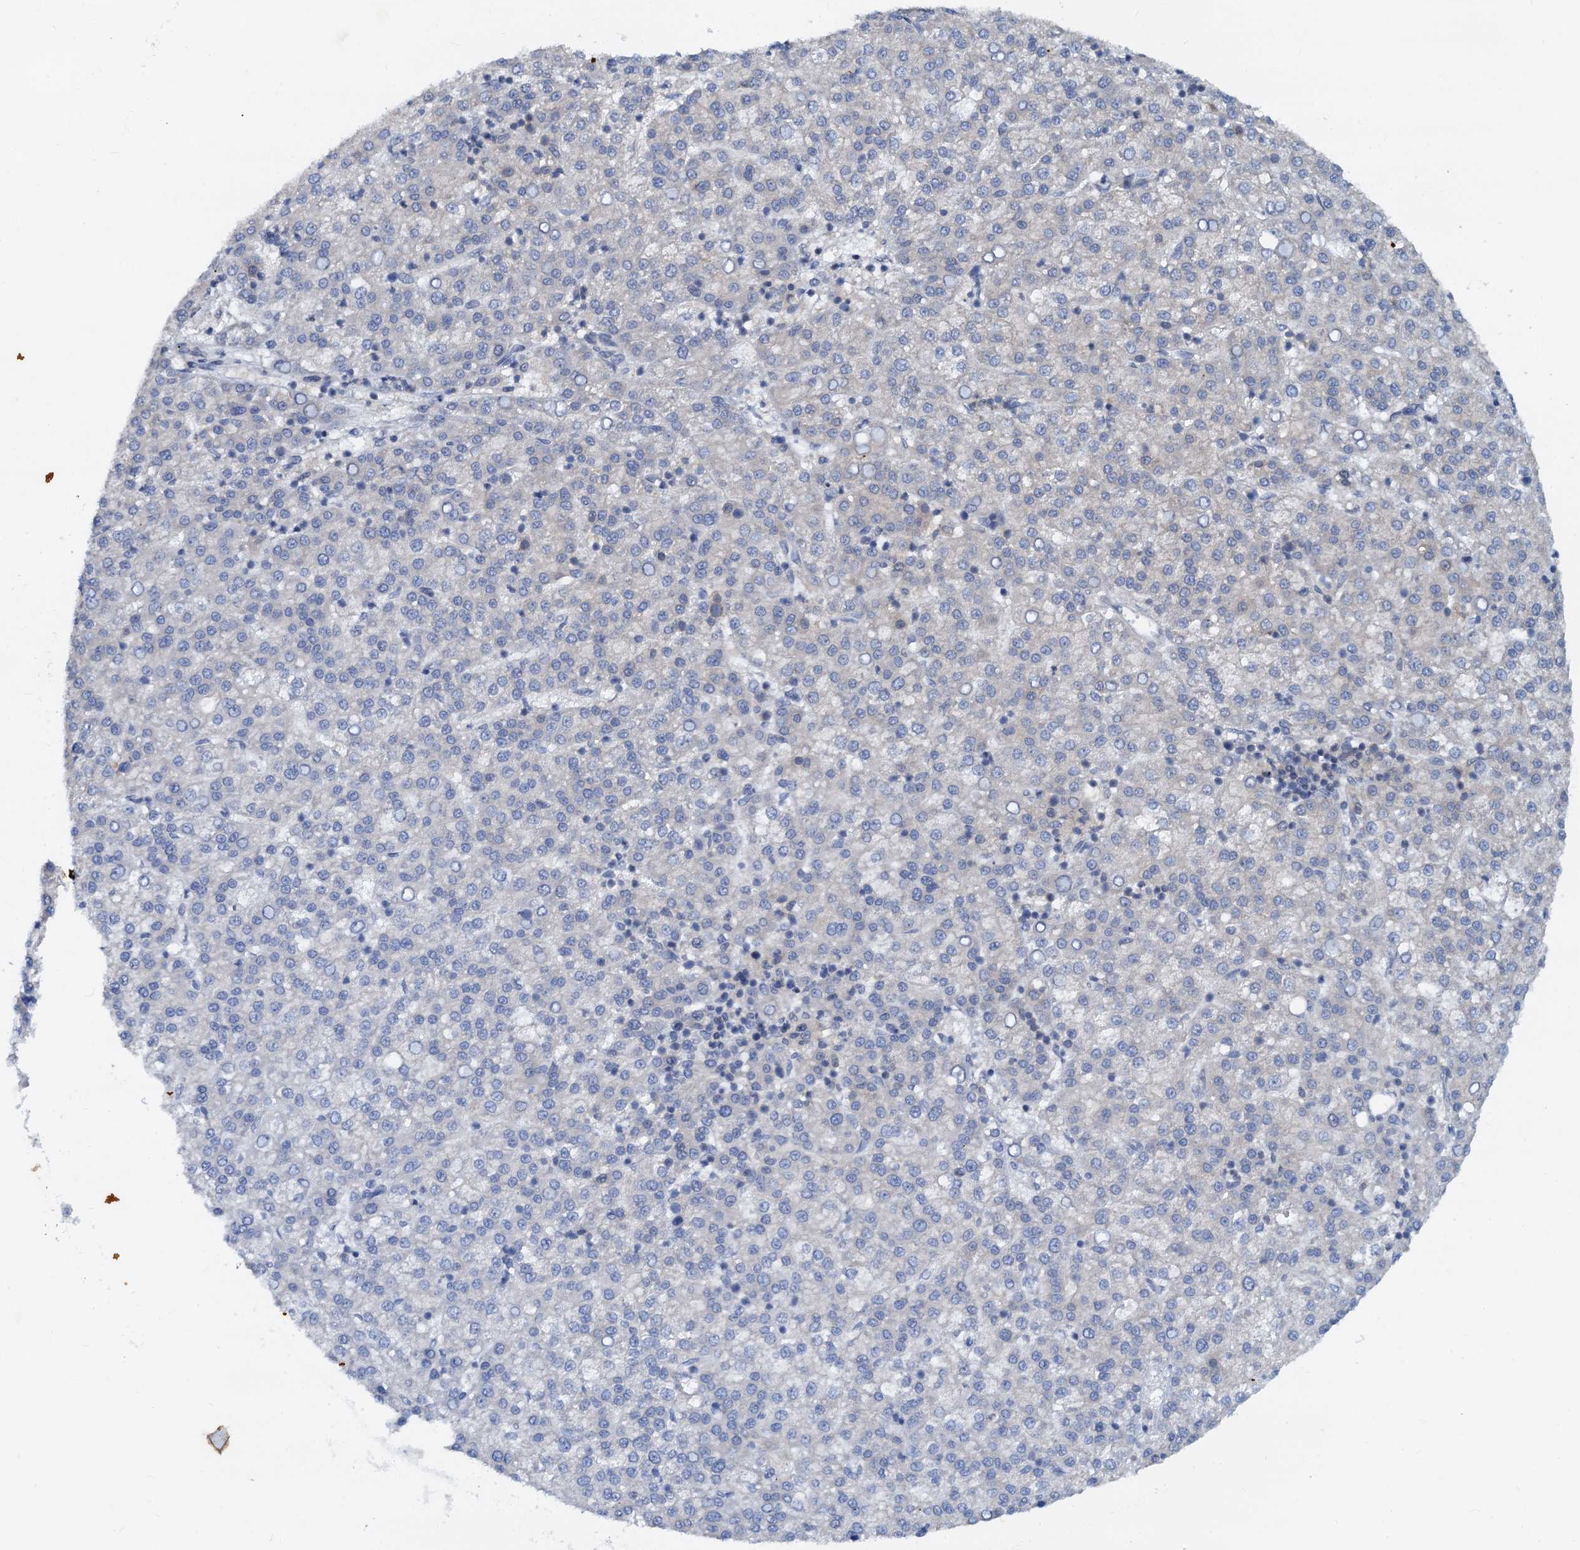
{"staining": {"intensity": "negative", "quantity": "none", "location": "none"}, "tissue": "liver cancer", "cell_type": "Tumor cells", "image_type": "cancer", "snomed": [{"axis": "morphology", "description": "Carcinoma, Hepatocellular, NOS"}, {"axis": "topography", "description": "Liver"}], "caption": "Liver cancer stained for a protein using IHC reveals no staining tumor cells.", "gene": "PTGES3", "patient": {"sex": "female", "age": 58}}